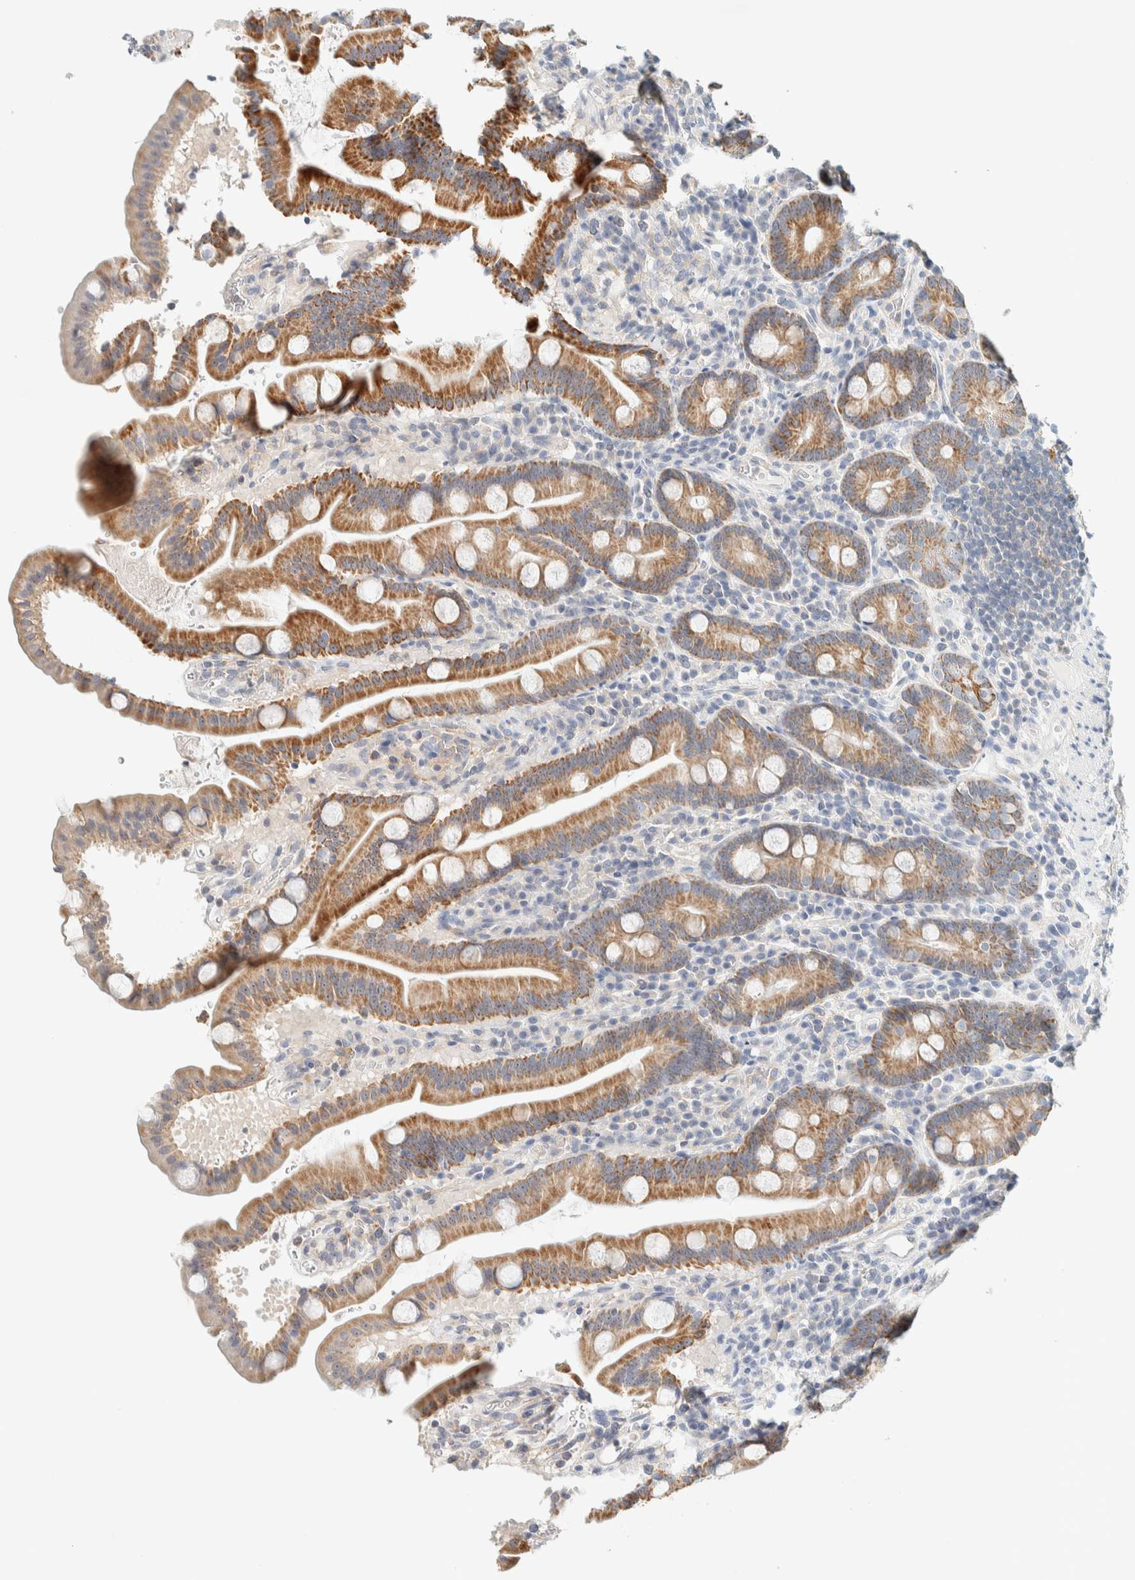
{"staining": {"intensity": "moderate", "quantity": ">75%", "location": "cytoplasmic/membranous"}, "tissue": "duodenum", "cell_type": "Glandular cells", "image_type": "normal", "snomed": [{"axis": "morphology", "description": "Normal tissue, NOS"}, {"axis": "topography", "description": "Duodenum"}], "caption": "The histopathology image shows staining of benign duodenum, revealing moderate cytoplasmic/membranous protein staining (brown color) within glandular cells.", "gene": "NDE1", "patient": {"sex": "male", "age": 54}}